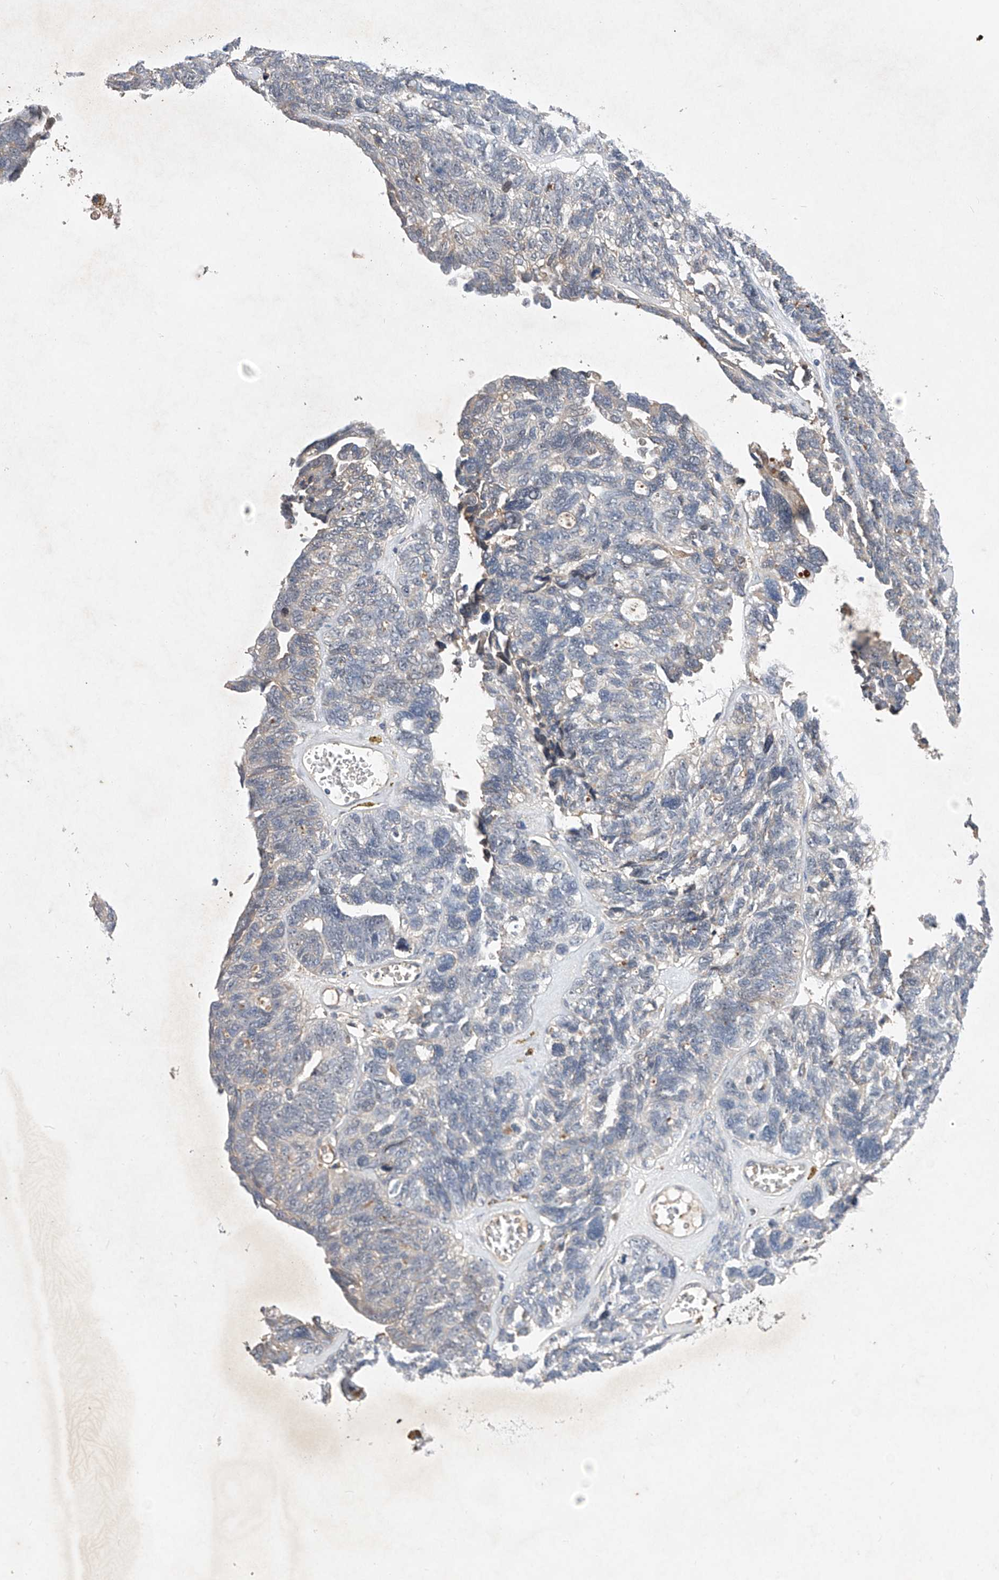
{"staining": {"intensity": "negative", "quantity": "none", "location": "none"}, "tissue": "ovarian cancer", "cell_type": "Tumor cells", "image_type": "cancer", "snomed": [{"axis": "morphology", "description": "Cystadenocarcinoma, serous, NOS"}, {"axis": "topography", "description": "Ovary"}], "caption": "High power microscopy histopathology image of an immunohistochemistry (IHC) photomicrograph of ovarian serous cystadenocarcinoma, revealing no significant positivity in tumor cells. Nuclei are stained in blue.", "gene": "FAM135A", "patient": {"sex": "female", "age": 79}}